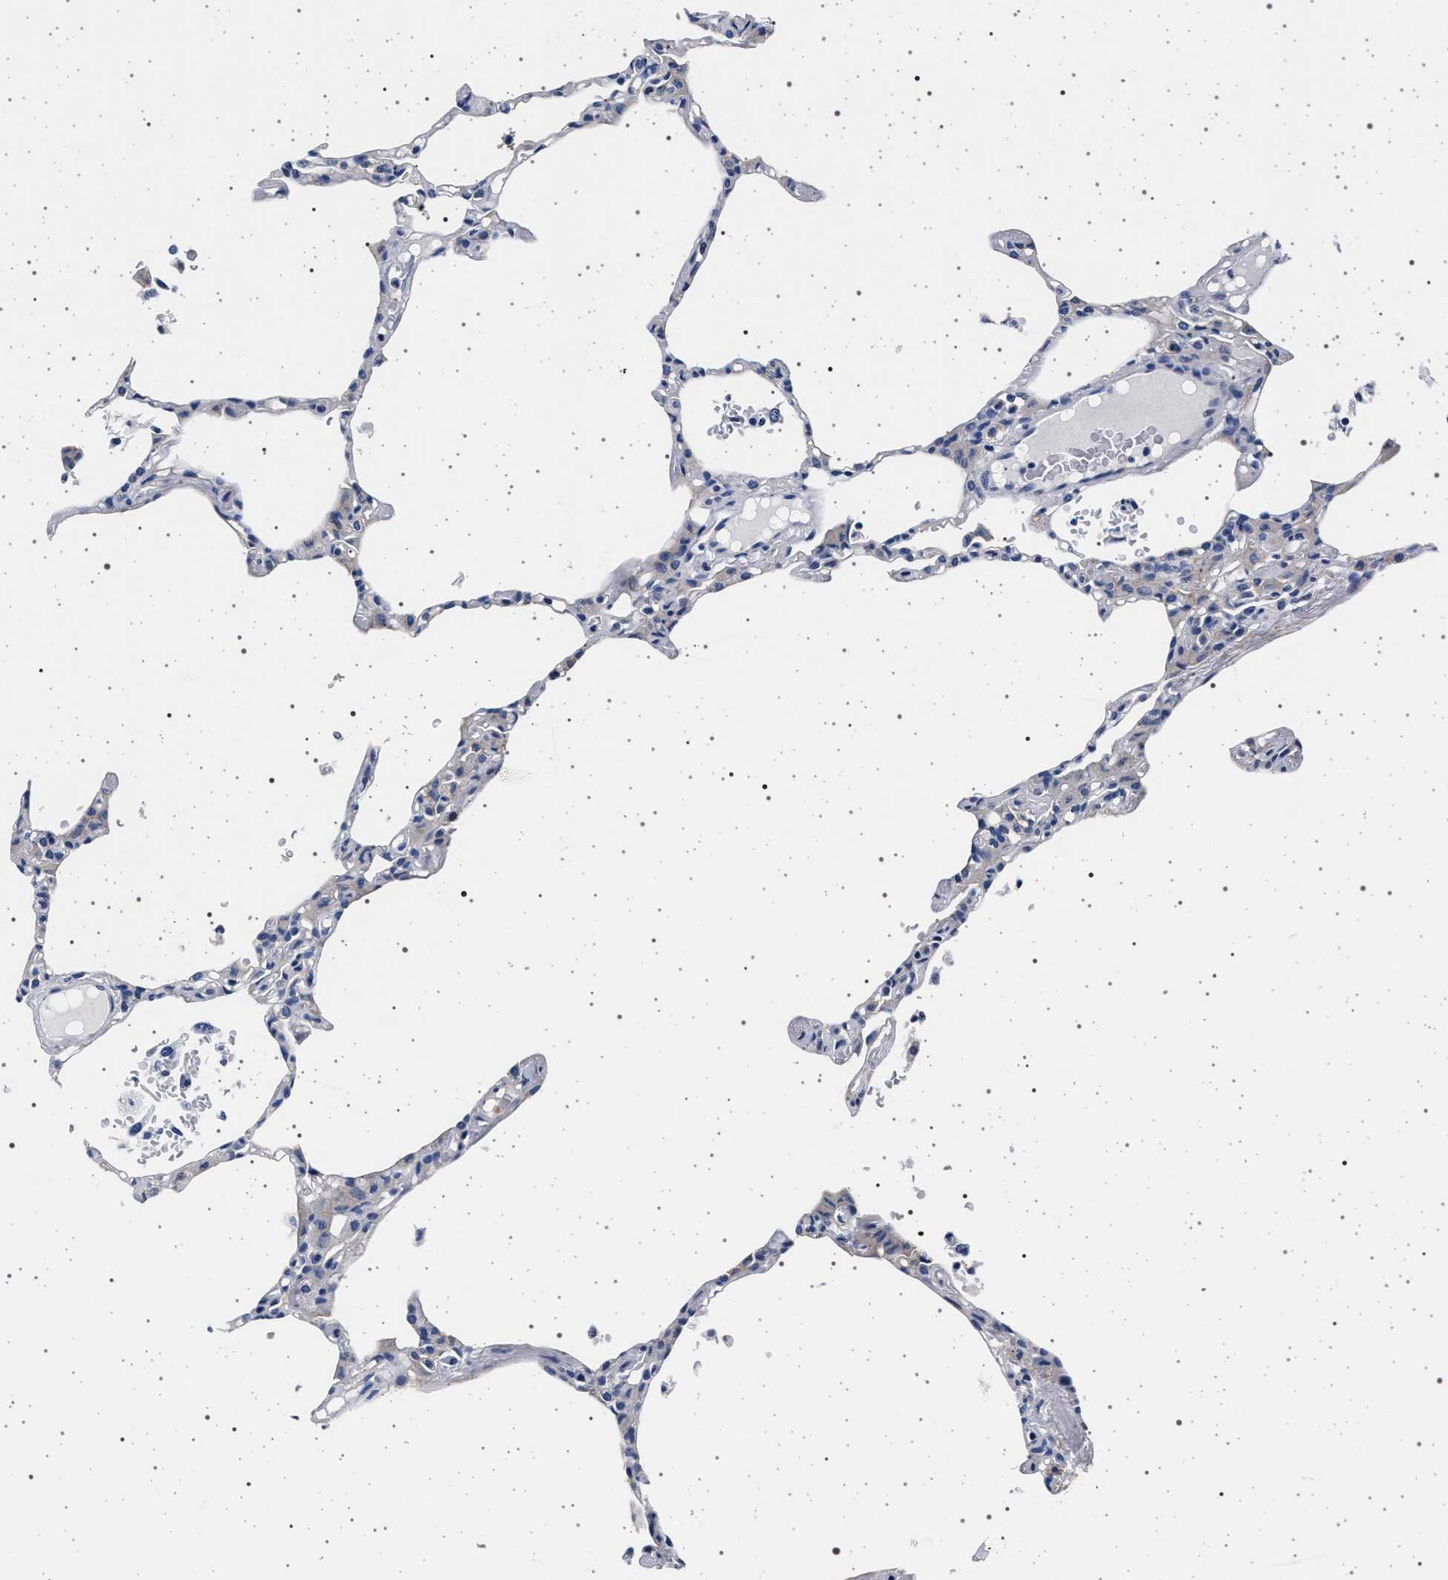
{"staining": {"intensity": "negative", "quantity": "none", "location": "none"}, "tissue": "lung", "cell_type": "Alveolar cells", "image_type": "normal", "snomed": [{"axis": "morphology", "description": "Normal tissue, NOS"}, {"axis": "topography", "description": "Lung"}], "caption": "A photomicrograph of human lung is negative for staining in alveolar cells.", "gene": "SLC9A1", "patient": {"sex": "female", "age": 49}}